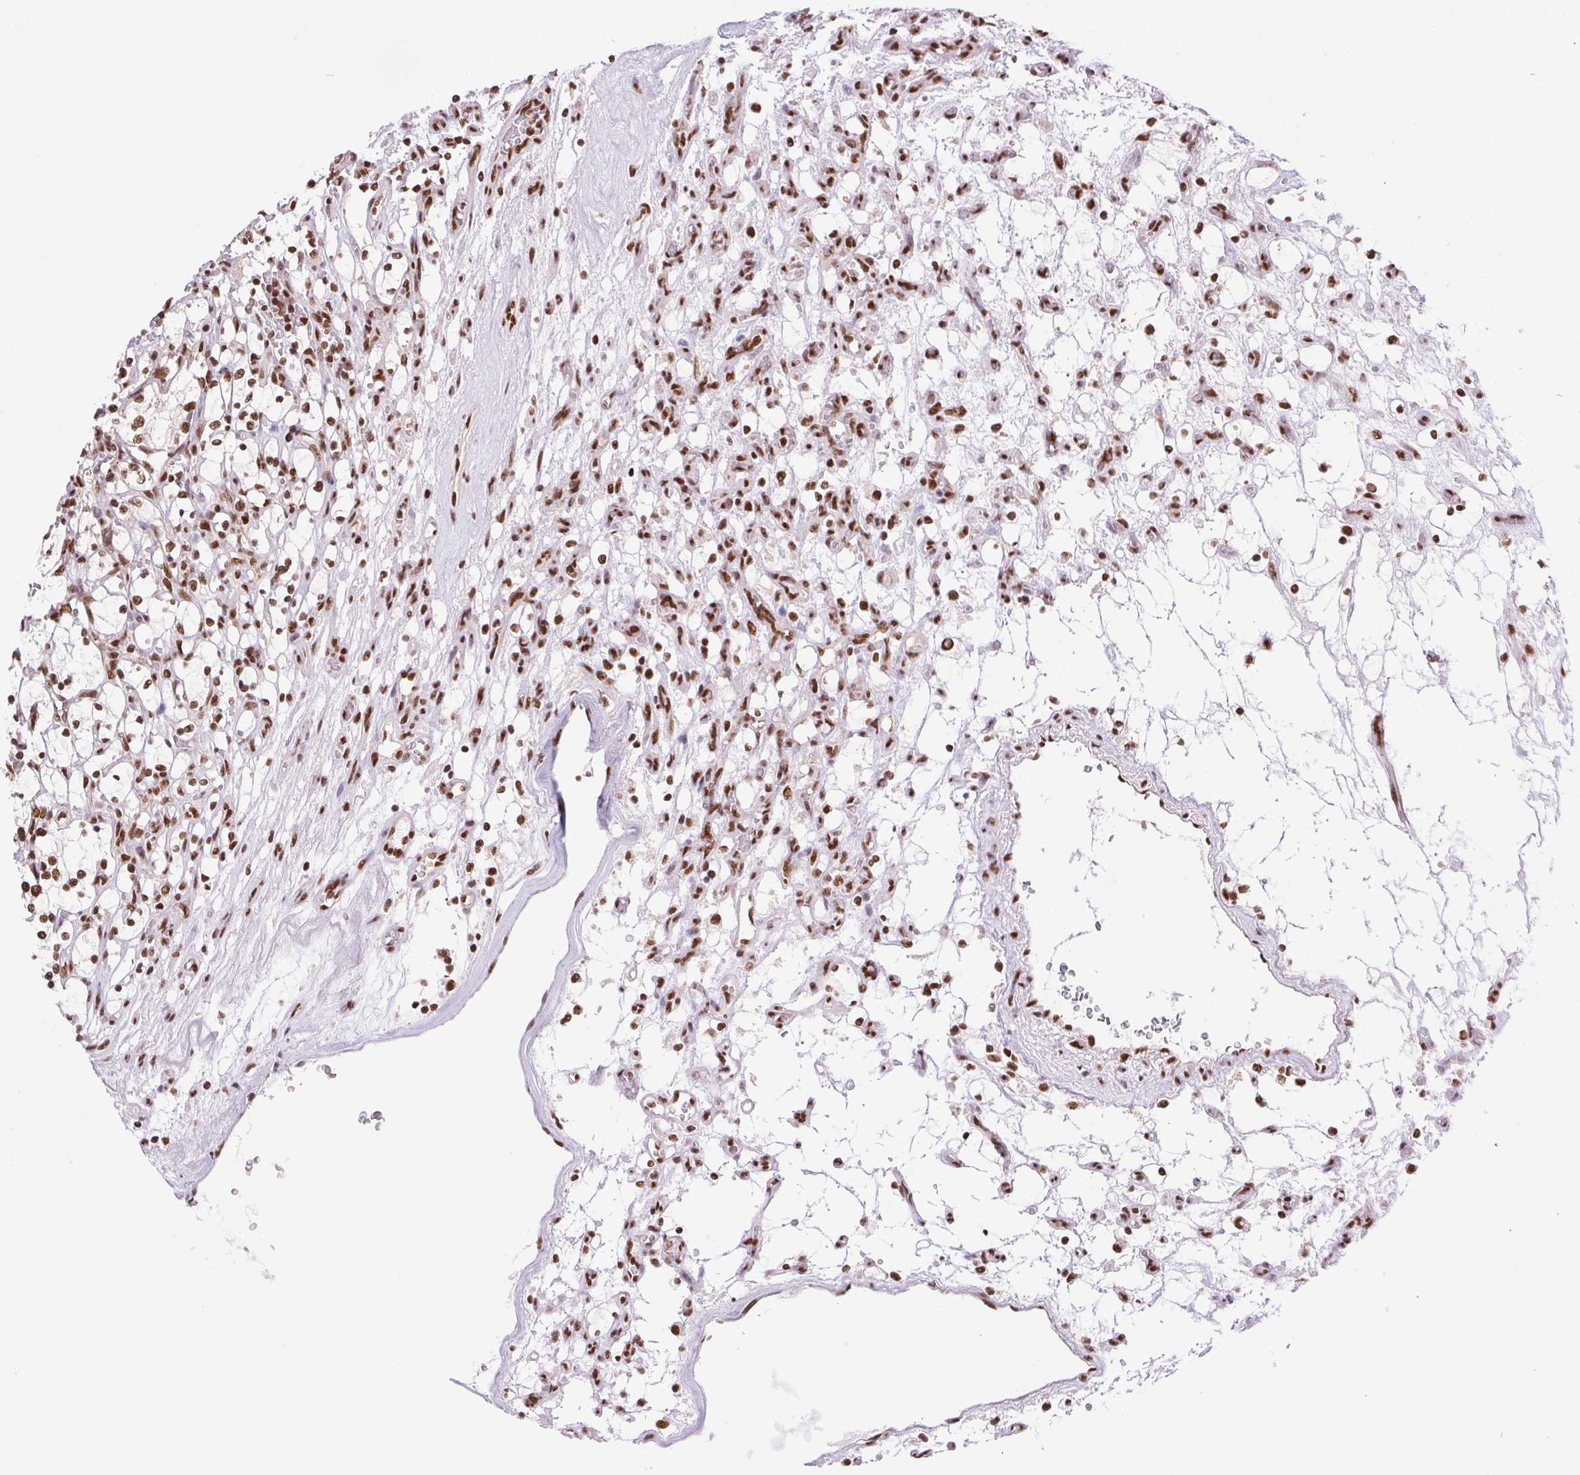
{"staining": {"intensity": "strong", "quantity": ">75%", "location": "nuclear"}, "tissue": "renal cancer", "cell_type": "Tumor cells", "image_type": "cancer", "snomed": [{"axis": "morphology", "description": "Adenocarcinoma, NOS"}, {"axis": "topography", "description": "Kidney"}], "caption": "A photomicrograph showing strong nuclear positivity in about >75% of tumor cells in adenocarcinoma (renal), as visualized by brown immunohistochemical staining.", "gene": "ZNF207", "patient": {"sex": "female", "age": 69}}